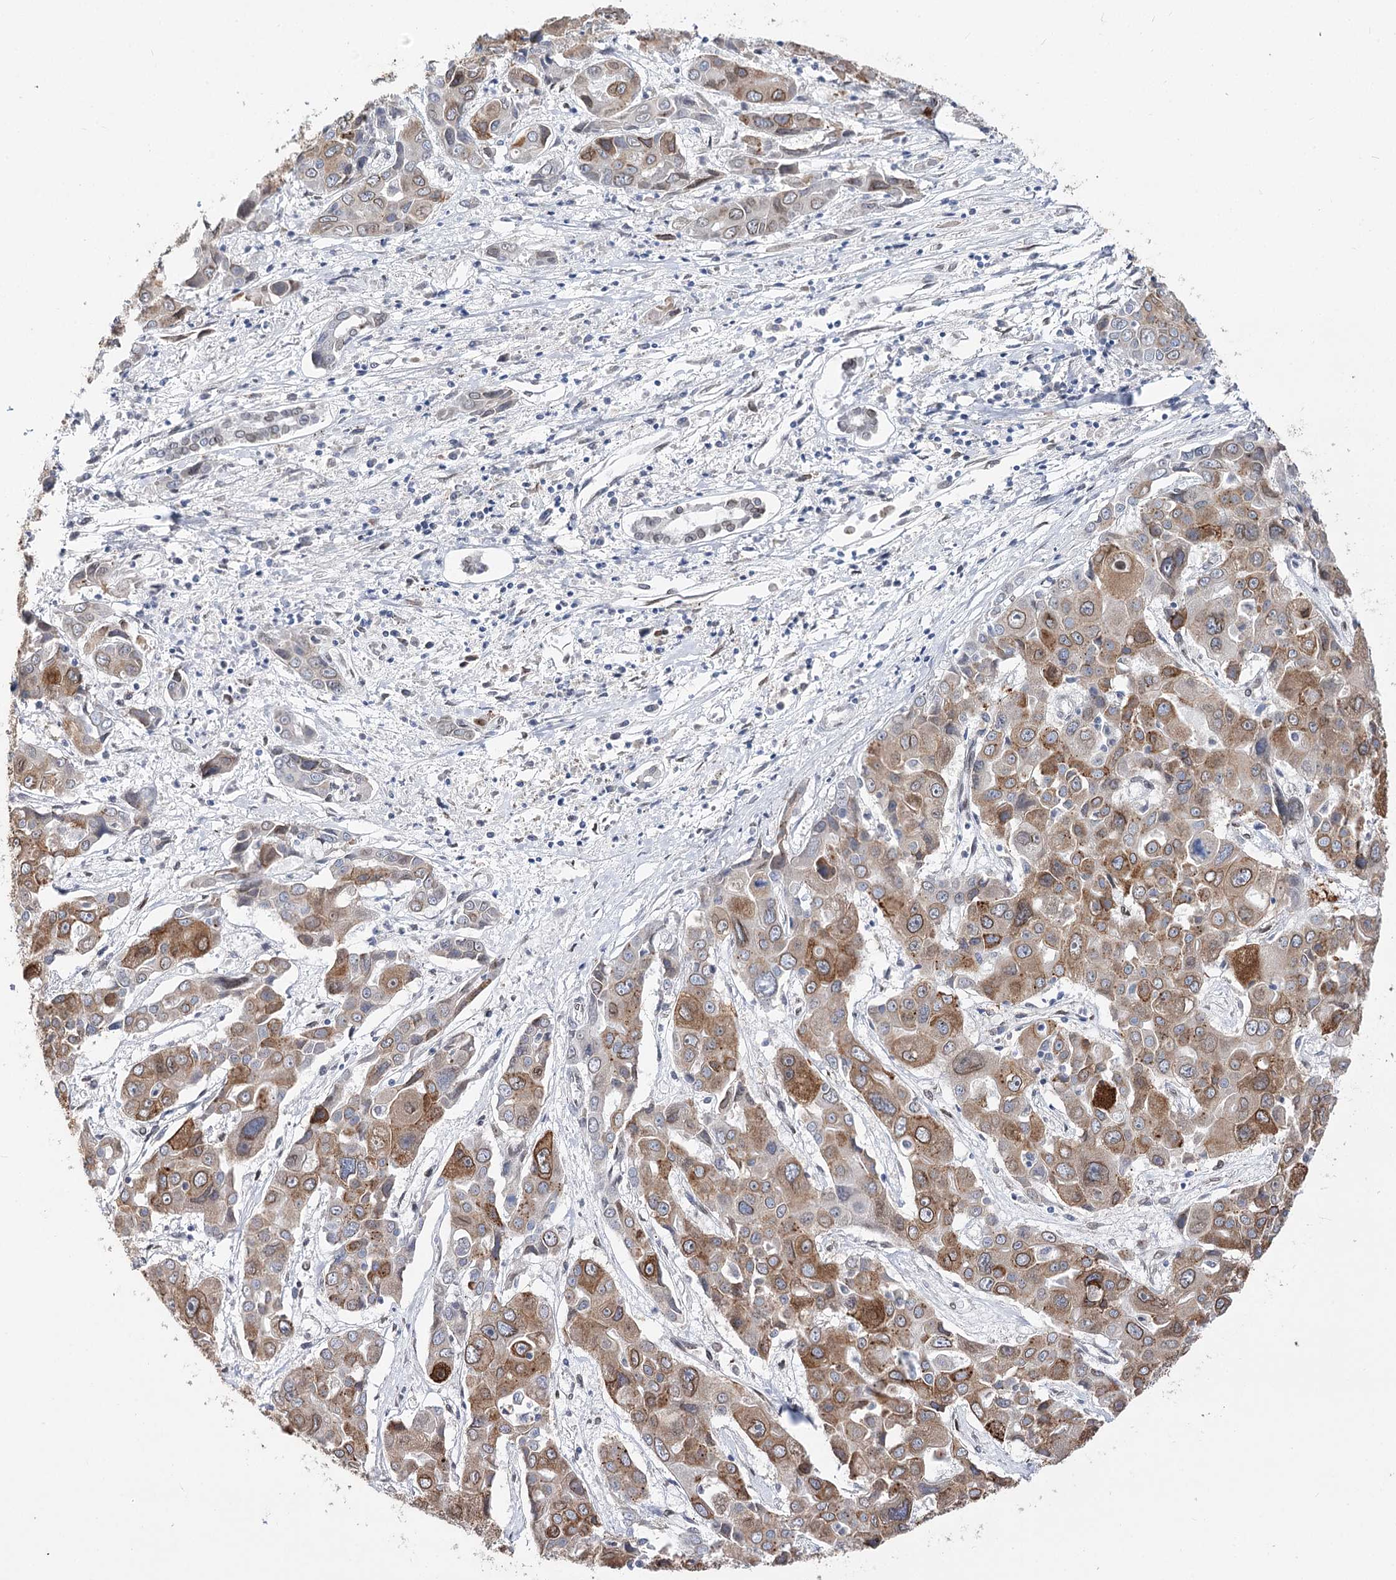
{"staining": {"intensity": "moderate", "quantity": ">75%", "location": "cytoplasmic/membranous,nuclear"}, "tissue": "liver cancer", "cell_type": "Tumor cells", "image_type": "cancer", "snomed": [{"axis": "morphology", "description": "Cholangiocarcinoma"}, {"axis": "topography", "description": "Liver"}], "caption": "Moderate cytoplasmic/membranous and nuclear positivity for a protein is seen in about >75% of tumor cells of liver cancer using IHC.", "gene": "TMEM201", "patient": {"sex": "male", "age": 67}}